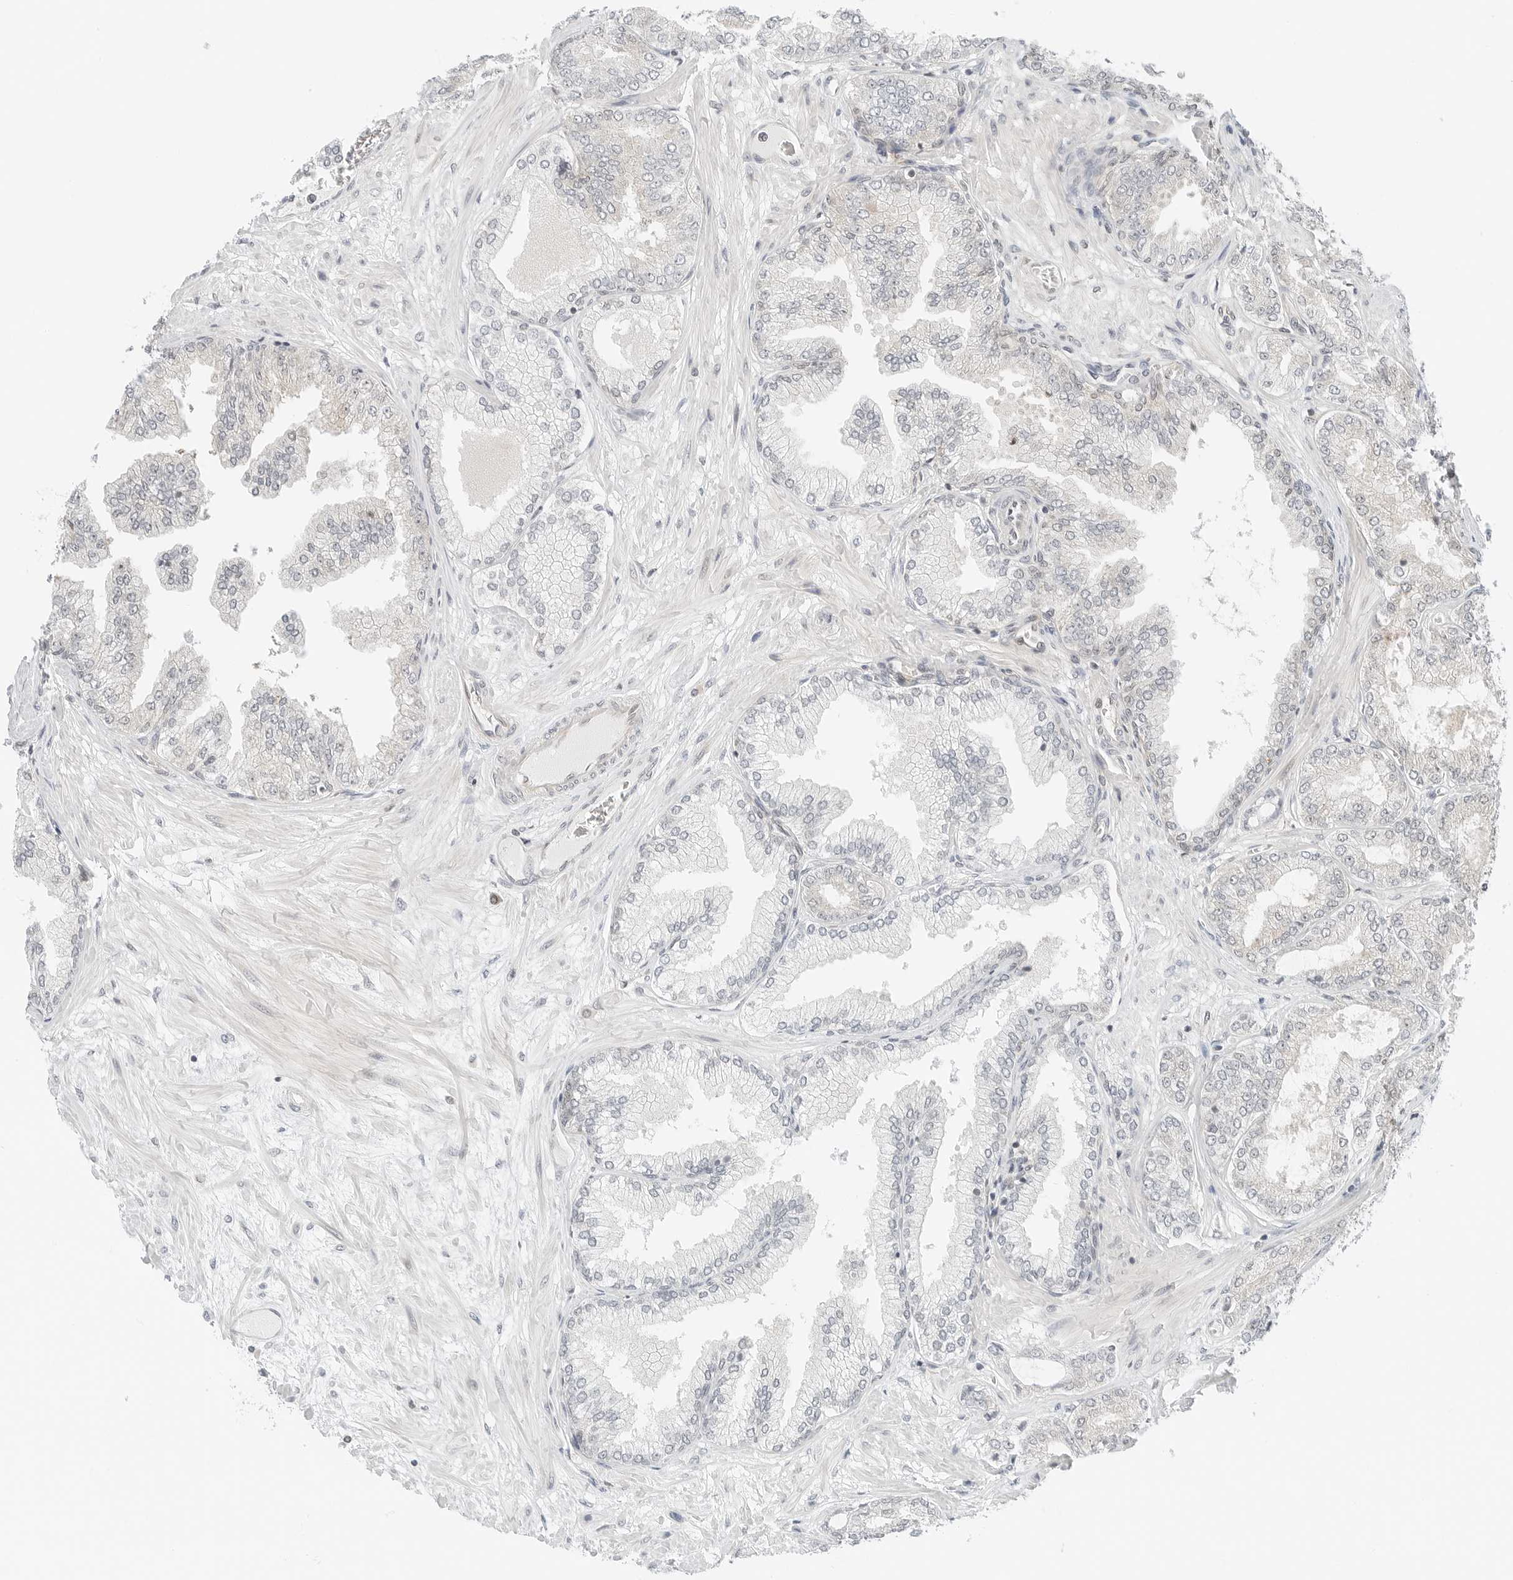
{"staining": {"intensity": "negative", "quantity": "none", "location": "none"}, "tissue": "prostate cancer", "cell_type": "Tumor cells", "image_type": "cancer", "snomed": [{"axis": "morphology", "description": "Adenocarcinoma, Low grade"}, {"axis": "topography", "description": "Prostate"}], "caption": "This is a image of IHC staining of prostate cancer, which shows no positivity in tumor cells.", "gene": "IQCC", "patient": {"sex": "male", "age": 63}}